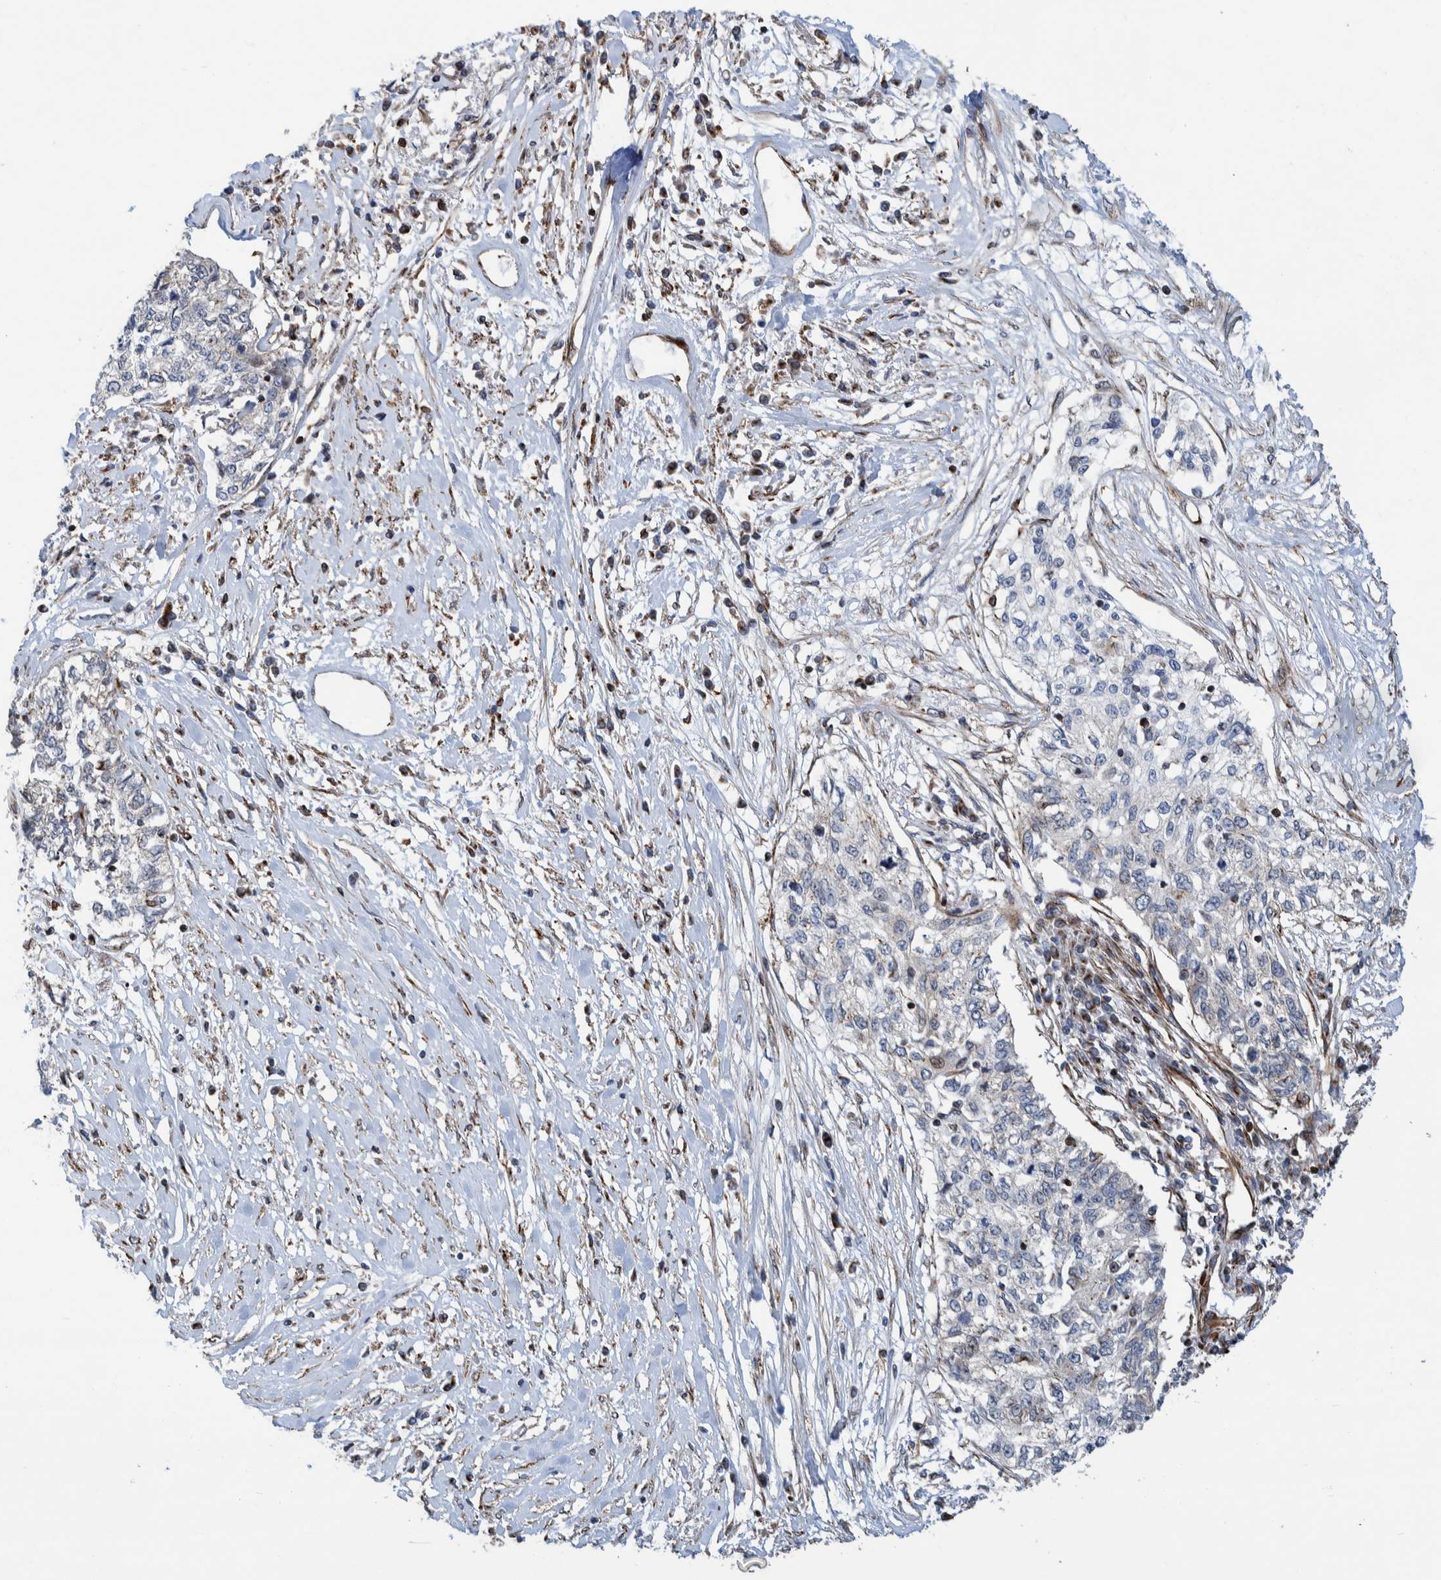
{"staining": {"intensity": "negative", "quantity": "none", "location": "none"}, "tissue": "cervical cancer", "cell_type": "Tumor cells", "image_type": "cancer", "snomed": [{"axis": "morphology", "description": "Squamous cell carcinoma, NOS"}, {"axis": "topography", "description": "Cervix"}], "caption": "This is a micrograph of immunohistochemistry staining of cervical cancer, which shows no staining in tumor cells.", "gene": "CCDC57", "patient": {"sex": "female", "age": 57}}